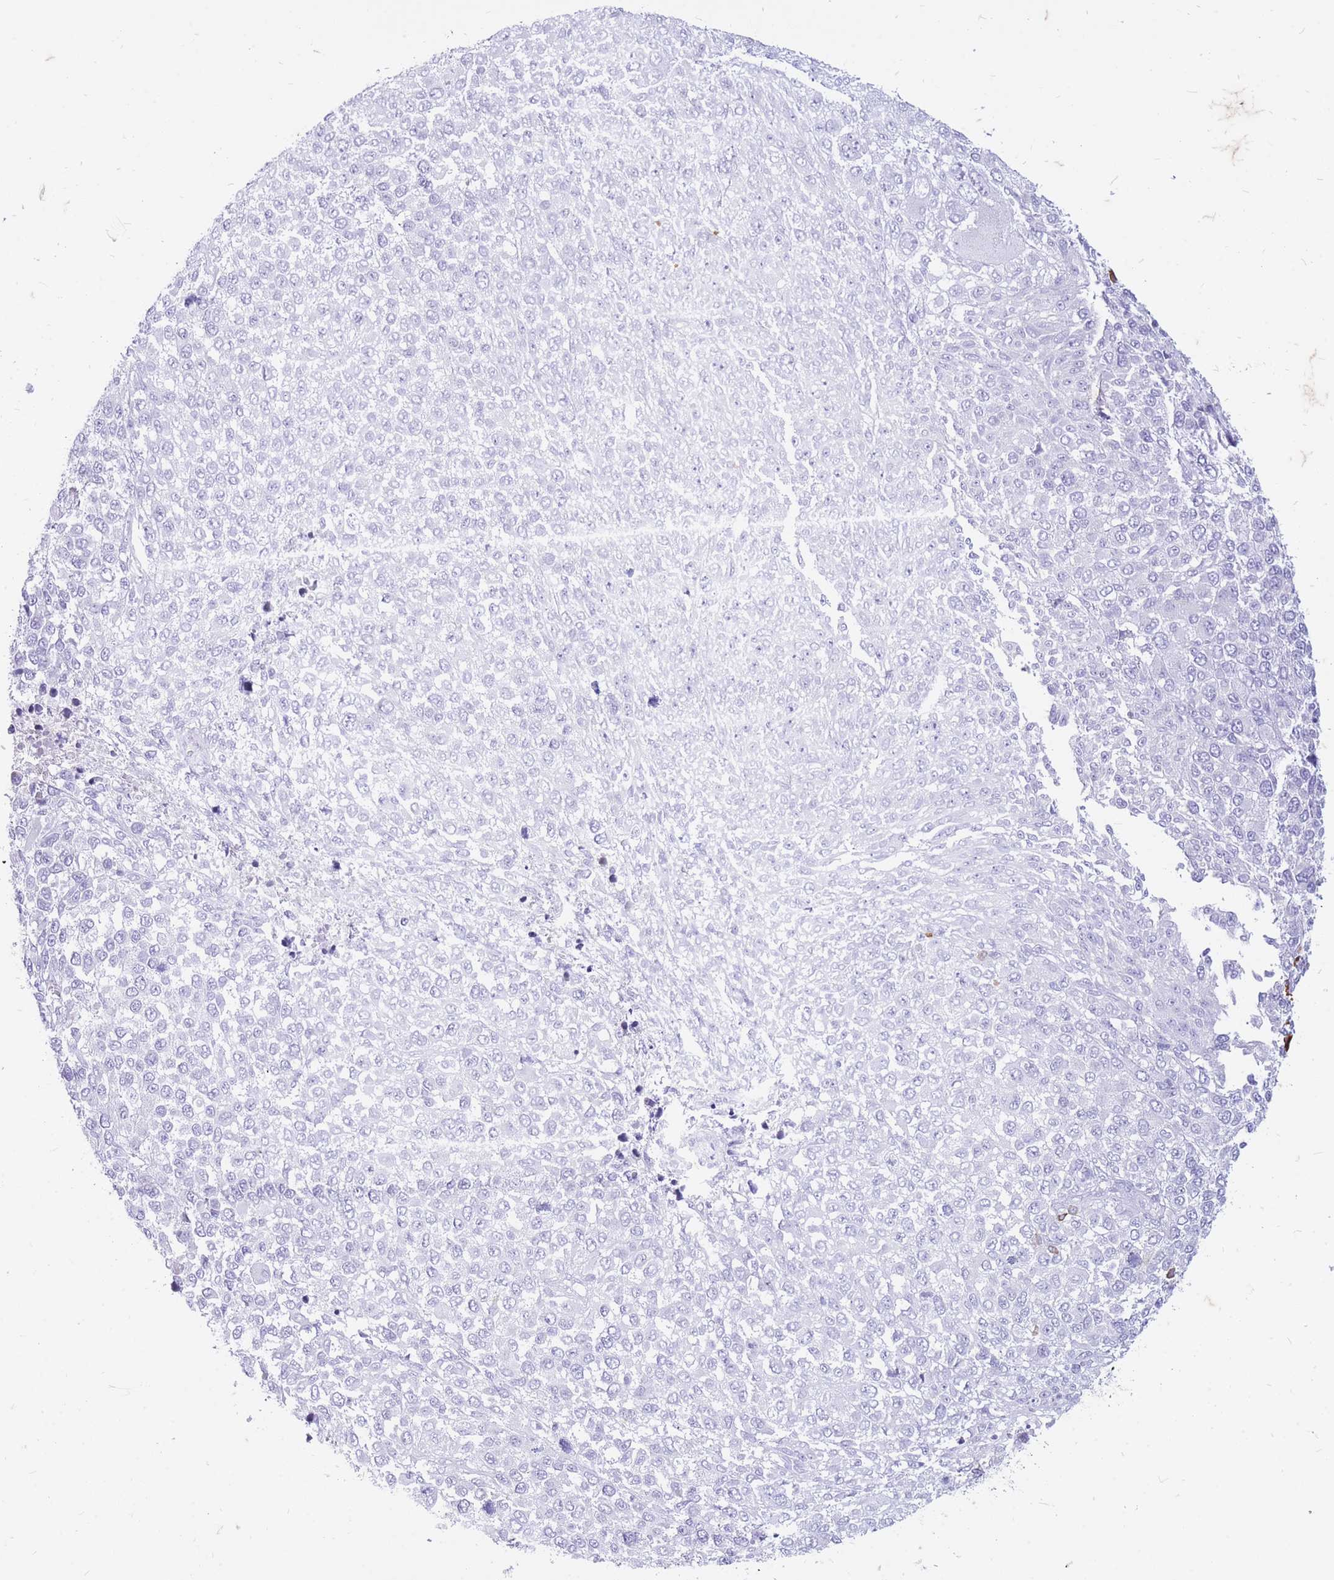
{"staining": {"intensity": "negative", "quantity": "none", "location": "none"}, "tissue": "melanoma", "cell_type": "Tumor cells", "image_type": "cancer", "snomed": [{"axis": "morphology", "description": "Malignant melanoma, NOS"}, {"axis": "topography", "description": "Skin of trunk"}], "caption": "Human melanoma stained for a protein using IHC exhibits no expression in tumor cells.", "gene": "ZFP37", "patient": {"sex": "male", "age": 71}}